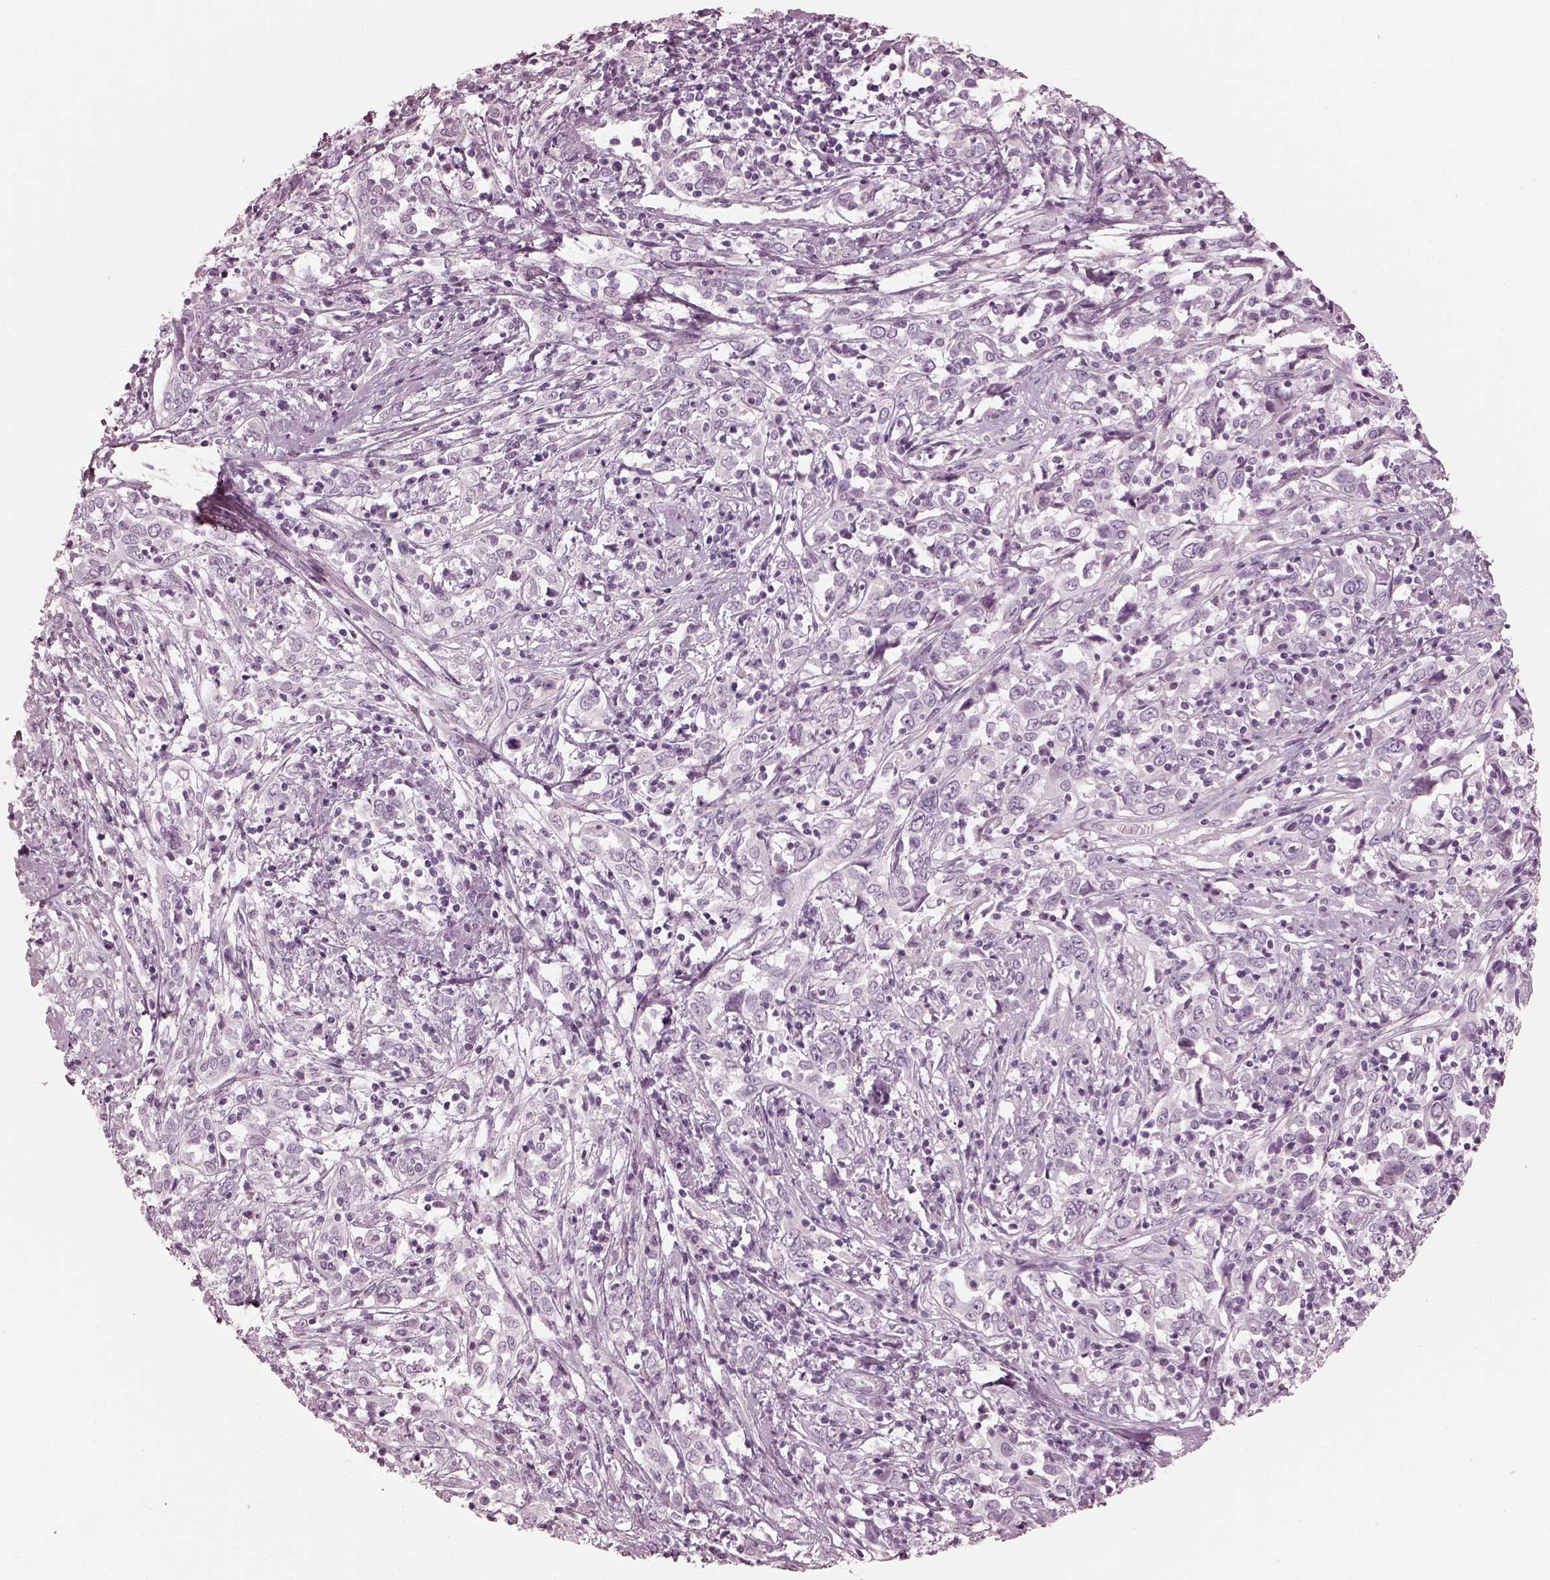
{"staining": {"intensity": "negative", "quantity": "none", "location": "none"}, "tissue": "cervical cancer", "cell_type": "Tumor cells", "image_type": "cancer", "snomed": [{"axis": "morphology", "description": "Adenocarcinoma, NOS"}, {"axis": "topography", "description": "Cervix"}], "caption": "DAB (3,3'-diaminobenzidine) immunohistochemical staining of human adenocarcinoma (cervical) shows no significant expression in tumor cells.", "gene": "SAXO2", "patient": {"sex": "female", "age": 40}}